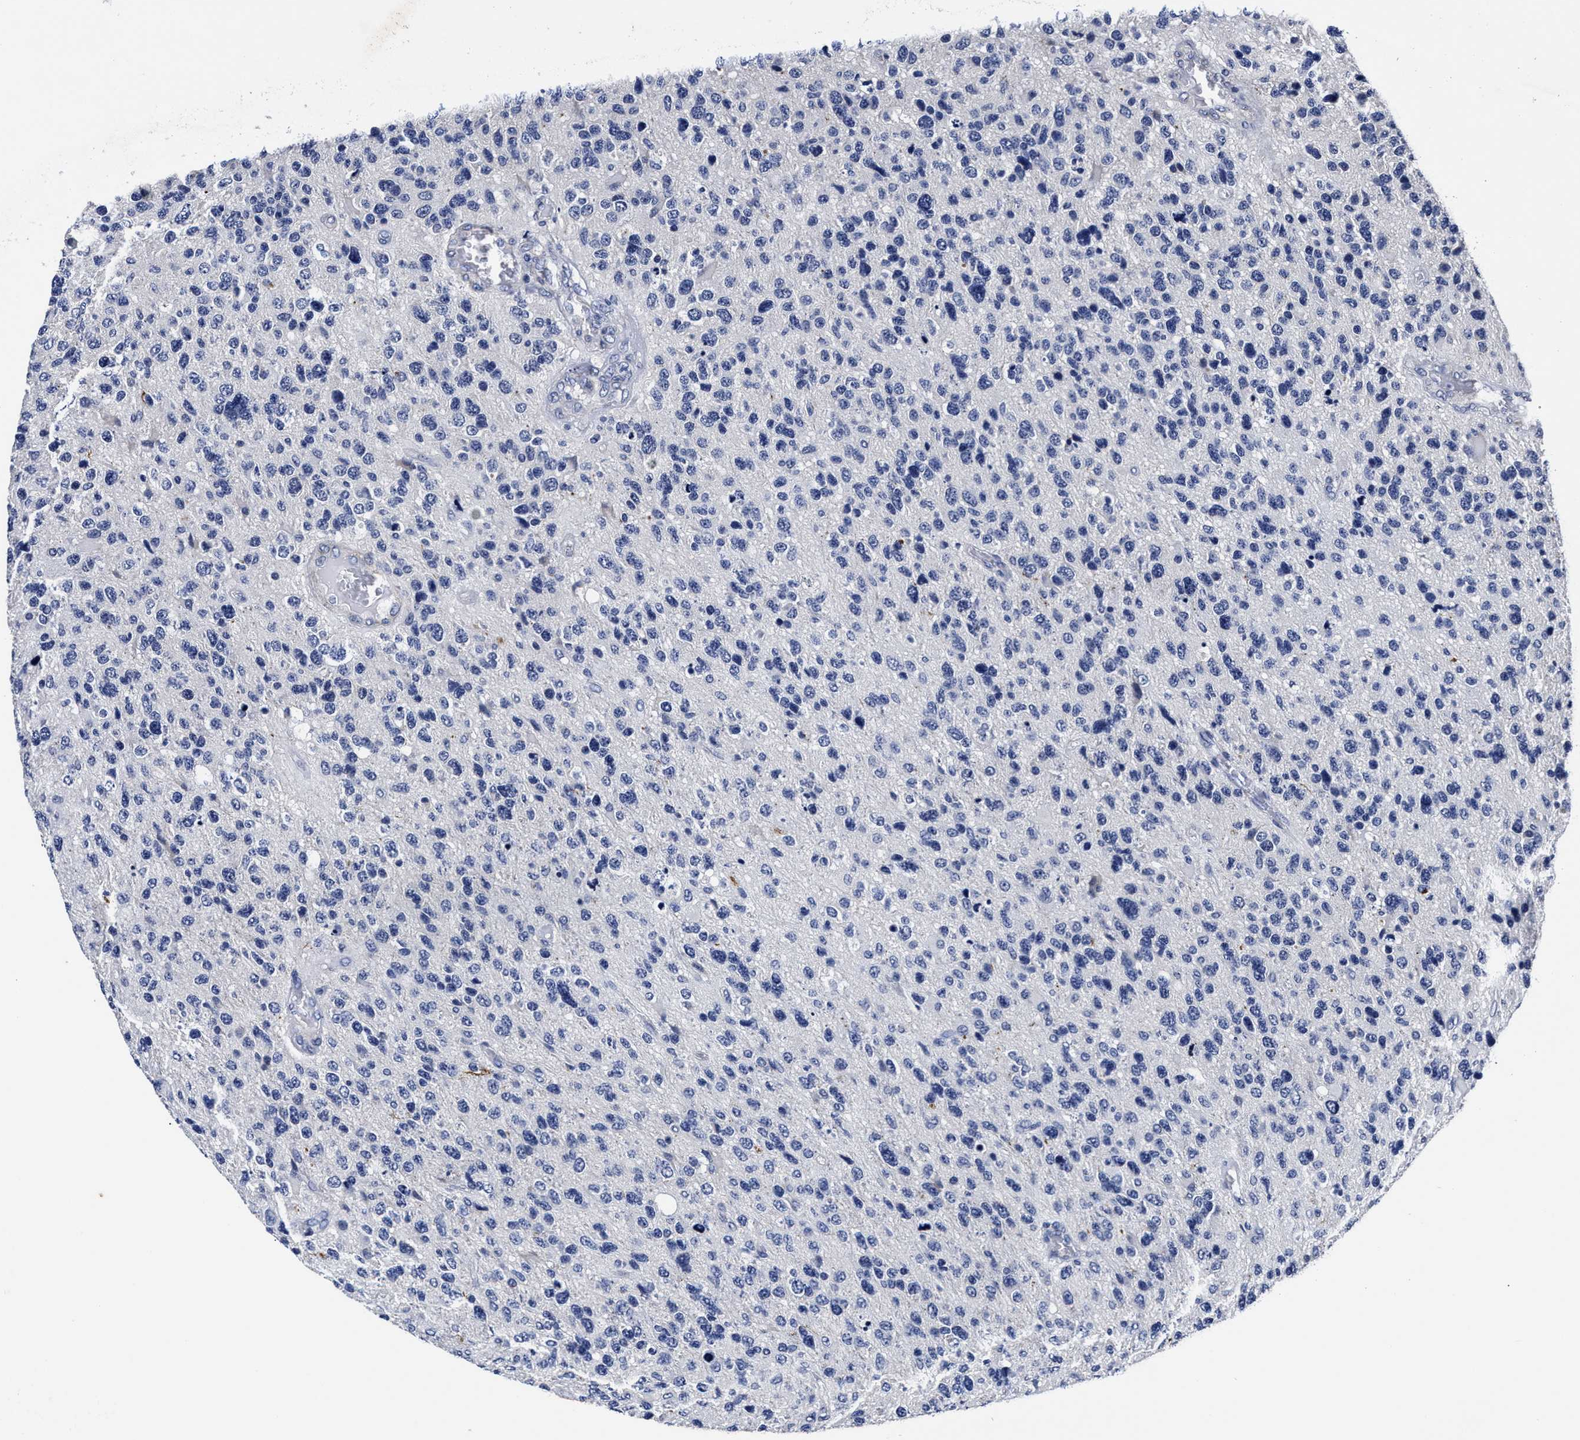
{"staining": {"intensity": "negative", "quantity": "none", "location": "none"}, "tissue": "glioma", "cell_type": "Tumor cells", "image_type": "cancer", "snomed": [{"axis": "morphology", "description": "Glioma, malignant, High grade"}, {"axis": "topography", "description": "Brain"}], "caption": "Immunohistochemistry (IHC) image of neoplastic tissue: human malignant glioma (high-grade) stained with DAB (3,3'-diaminobenzidine) shows no significant protein expression in tumor cells.", "gene": "OLFML2A", "patient": {"sex": "female", "age": 58}}